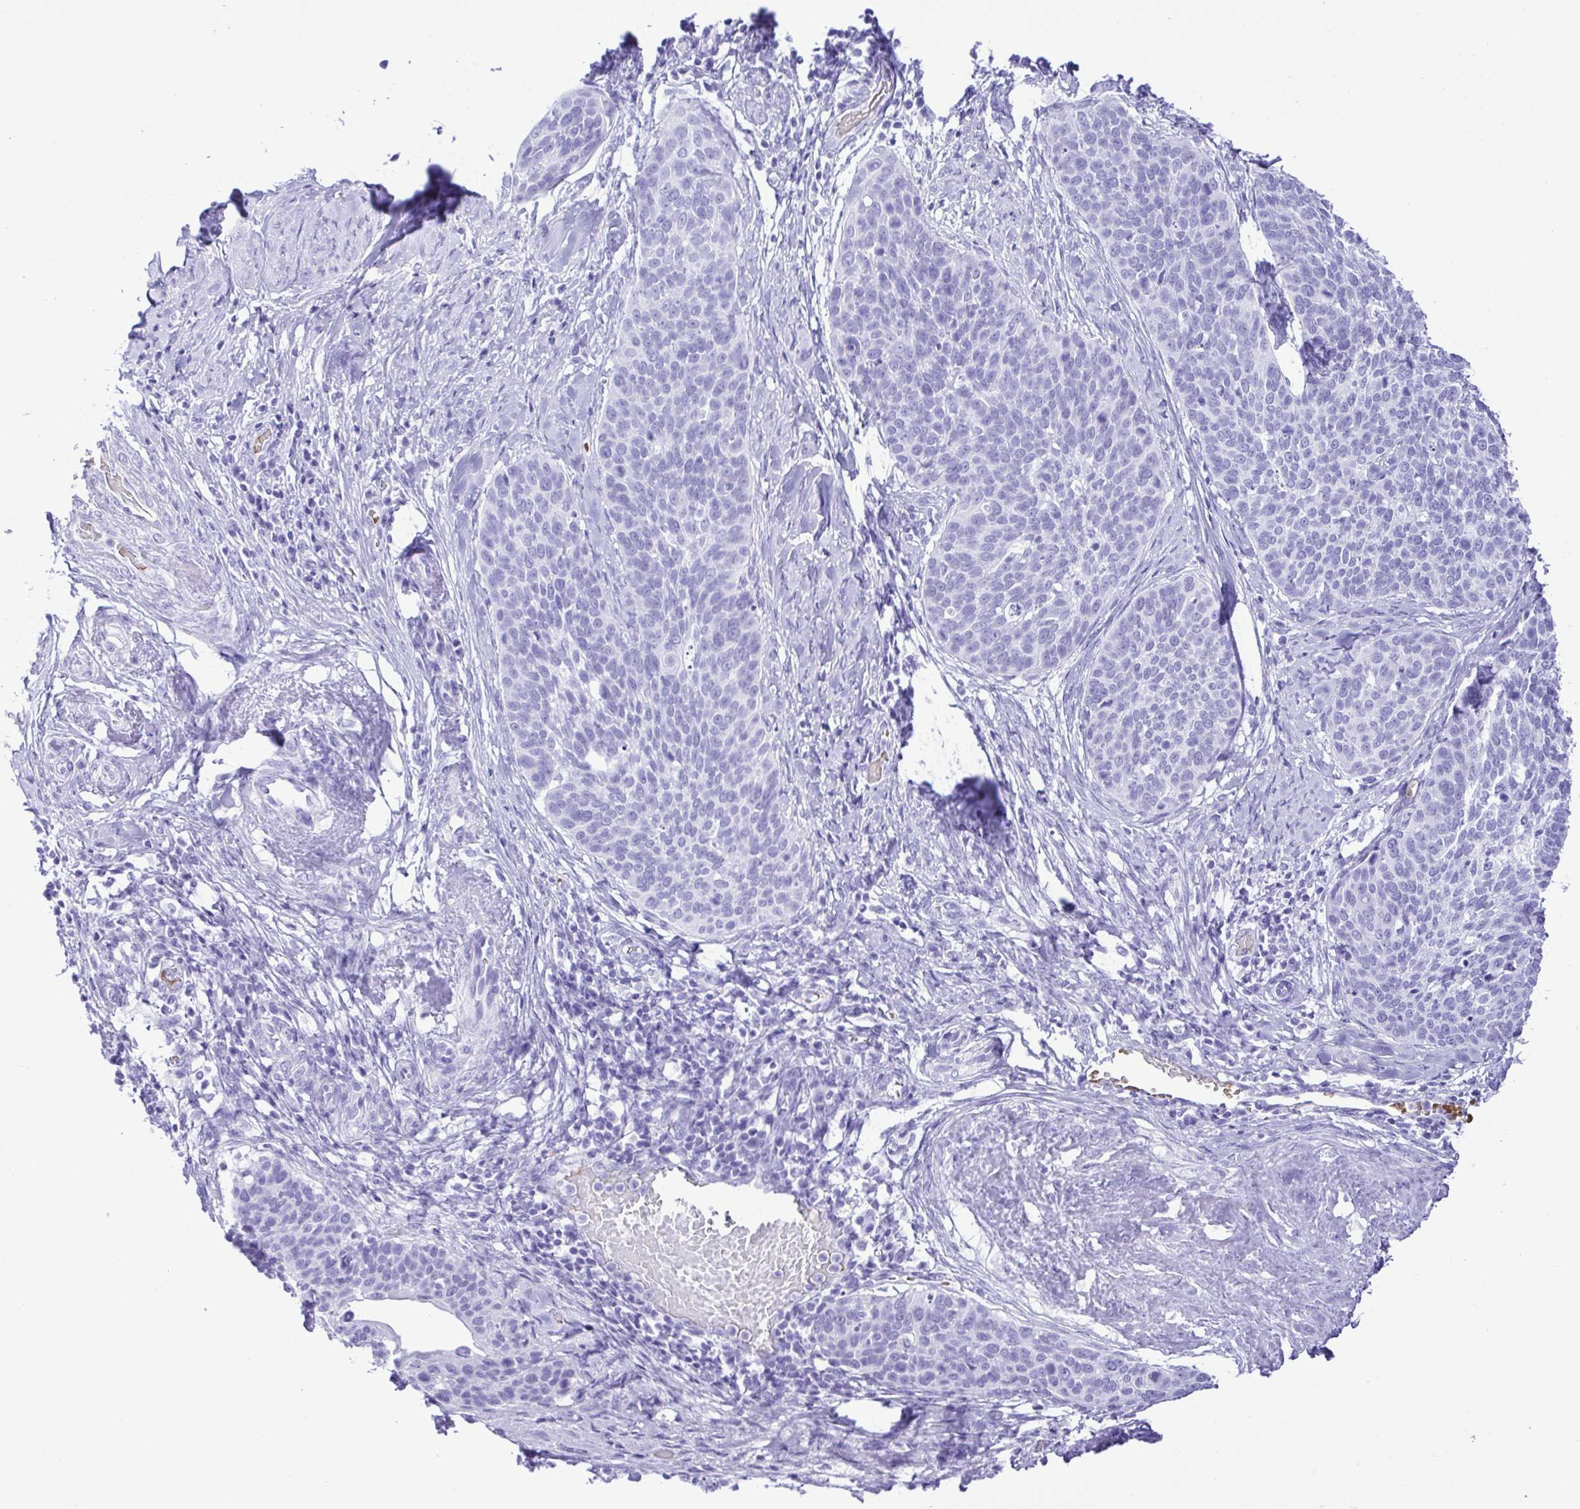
{"staining": {"intensity": "negative", "quantity": "none", "location": "none"}, "tissue": "cervical cancer", "cell_type": "Tumor cells", "image_type": "cancer", "snomed": [{"axis": "morphology", "description": "Squamous cell carcinoma, NOS"}, {"axis": "topography", "description": "Cervix"}], "caption": "DAB immunohistochemical staining of human cervical cancer (squamous cell carcinoma) exhibits no significant staining in tumor cells.", "gene": "SYT1", "patient": {"sex": "female", "age": 69}}